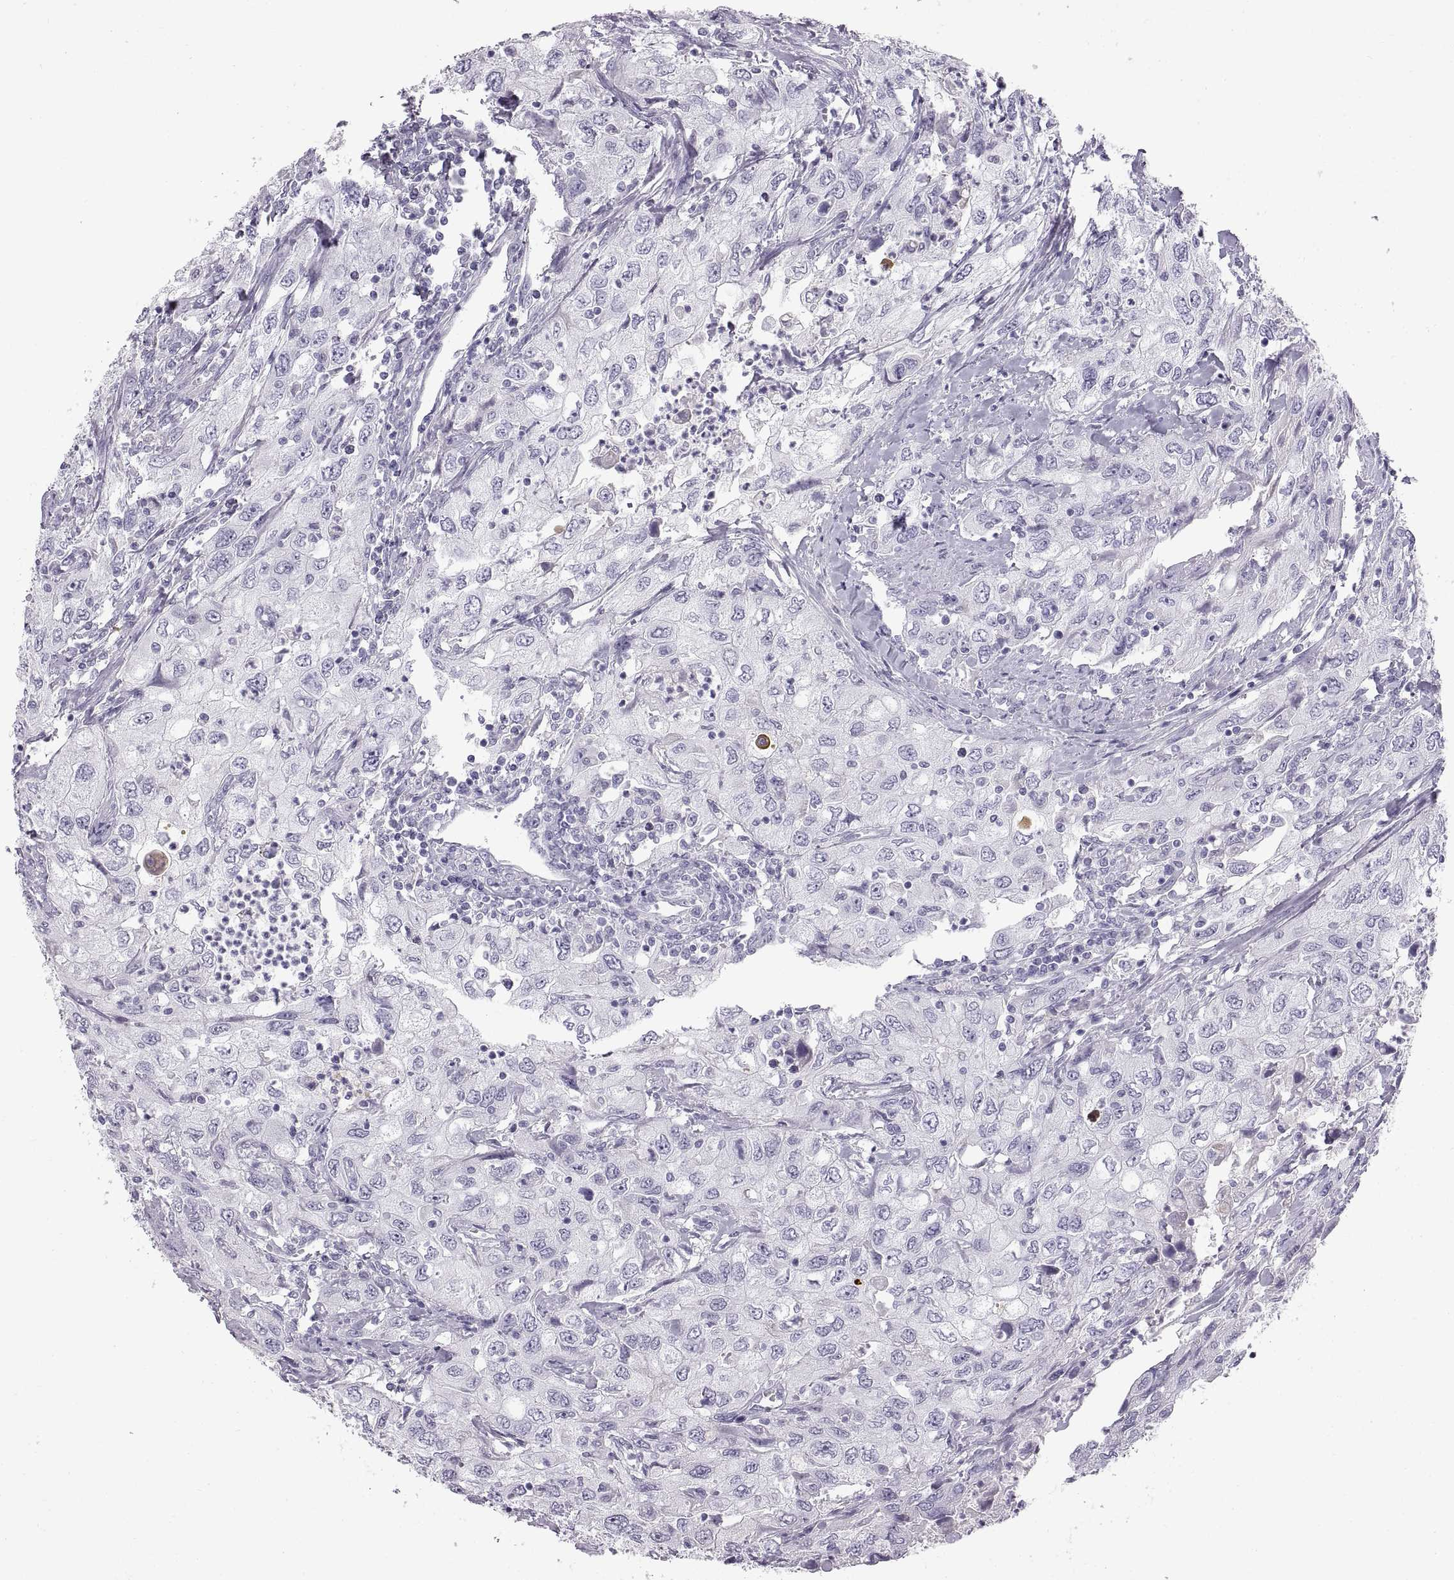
{"staining": {"intensity": "negative", "quantity": "none", "location": "none"}, "tissue": "urothelial cancer", "cell_type": "Tumor cells", "image_type": "cancer", "snomed": [{"axis": "morphology", "description": "Urothelial carcinoma, High grade"}, {"axis": "topography", "description": "Urinary bladder"}], "caption": "An immunohistochemistry image of urothelial carcinoma (high-grade) is shown. There is no staining in tumor cells of urothelial carcinoma (high-grade). Brightfield microscopy of IHC stained with DAB (brown) and hematoxylin (blue), captured at high magnification.", "gene": "WFDC8", "patient": {"sex": "male", "age": 76}}